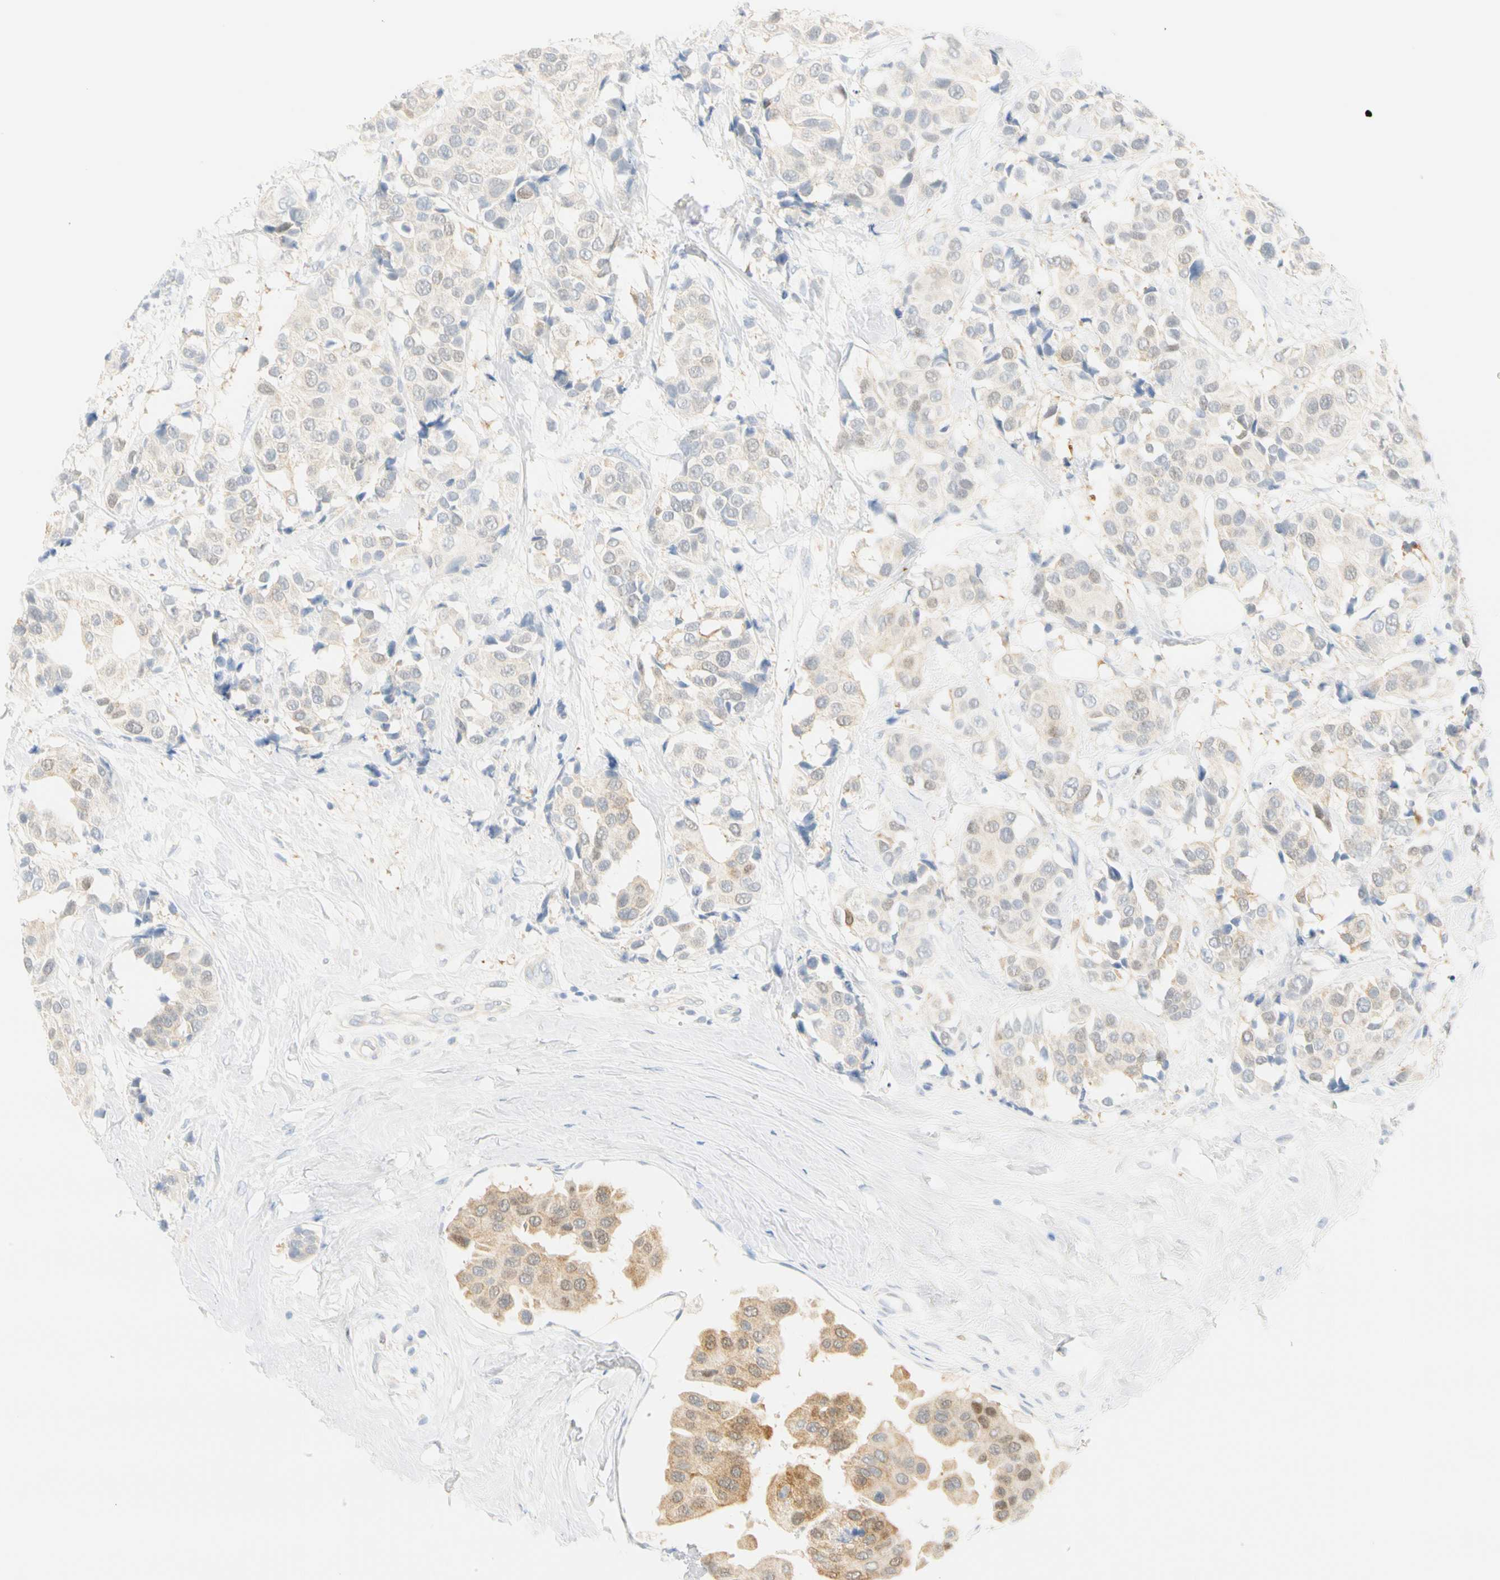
{"staining": {"intensity": "weak", "quantity": "<25%", "location": "cytoplasmic/membranous"}, "tissue": "breast cancer", "cell_type": "Tumor cells", "image_type": "cancer", "snomed": [{"axis": "morphology", "description": "Normal tissue, NOS"}, {"axis": "morphology", "description": "Duct carcinoma"}, {"axis": "topography", "description": "Breast"}], "caption": "Immunohistochemical staining of breast cancer (infiltrating ductal carcinoma) shows no significant positivity in tumor cells. Nuclei are stained in blue.", "gene": "SELENBP1", "patient": {"sex": "female", "age": 39}}